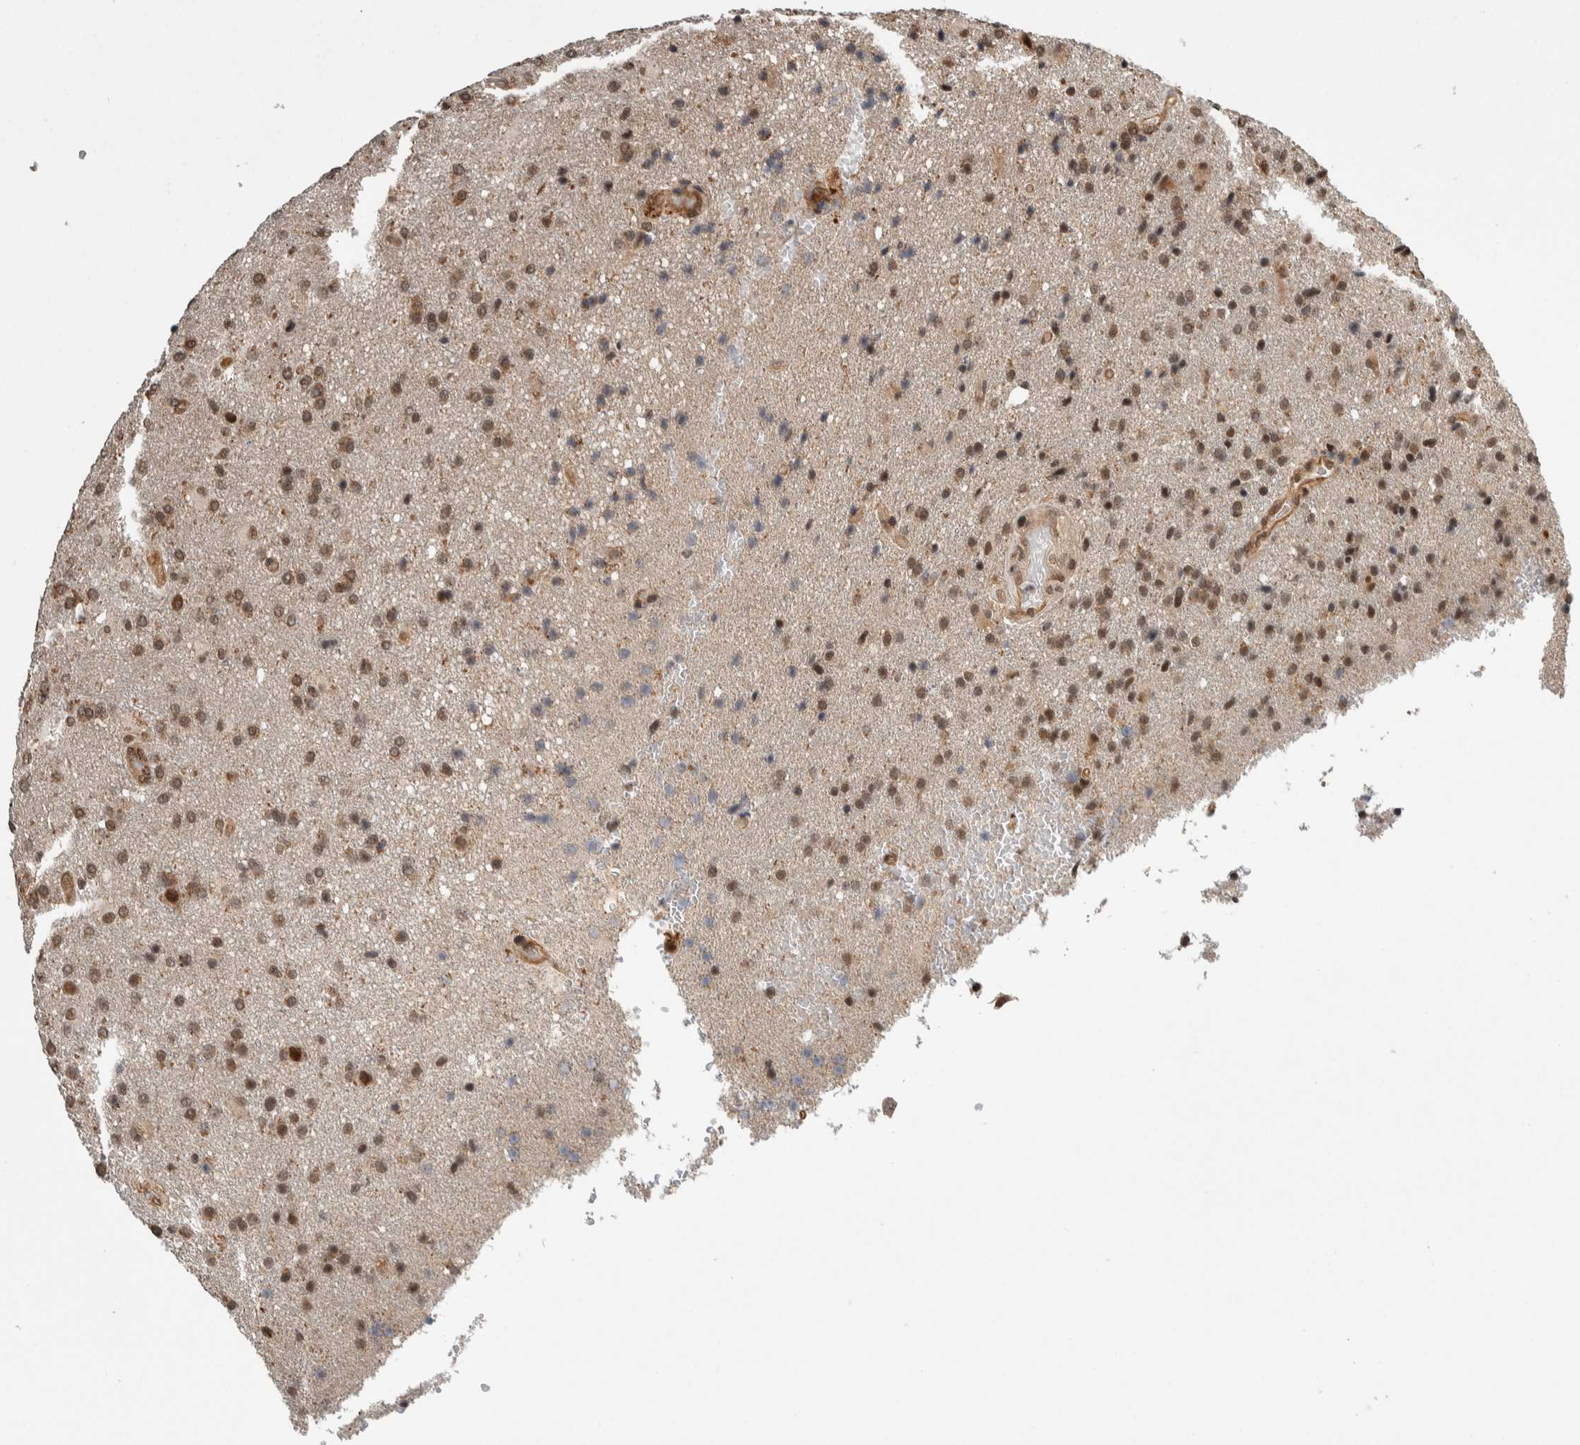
{"staining": {"intensity": "moderate", "quantity": "25%-75%", "location": "cytoplasmic/membranous,nuclear"}, "tissue": "glioma", "cell_type": "Tumor cells", "image_type": "cancer", "snomed": [{"axis": "morphology", "description": "Glioma, malignant, High grade"}, {"axis": "topography", "description": "Brain"}], "caption": "Malignant glioma (high-grade) was stained to show a protein in brown. There is medium levels of moderate cytoplasmic/membranous and nuclear staining in approximately 25%-75% of tumor cells. The staining is performed using DAB (3,3'-diaminobenzidine) brown chromogen to label protein expression. The nuclei are counter-stained blue using hematoxylin.", "gene": "ZNF592", "patient": {"sex": "male", "age": 72}}